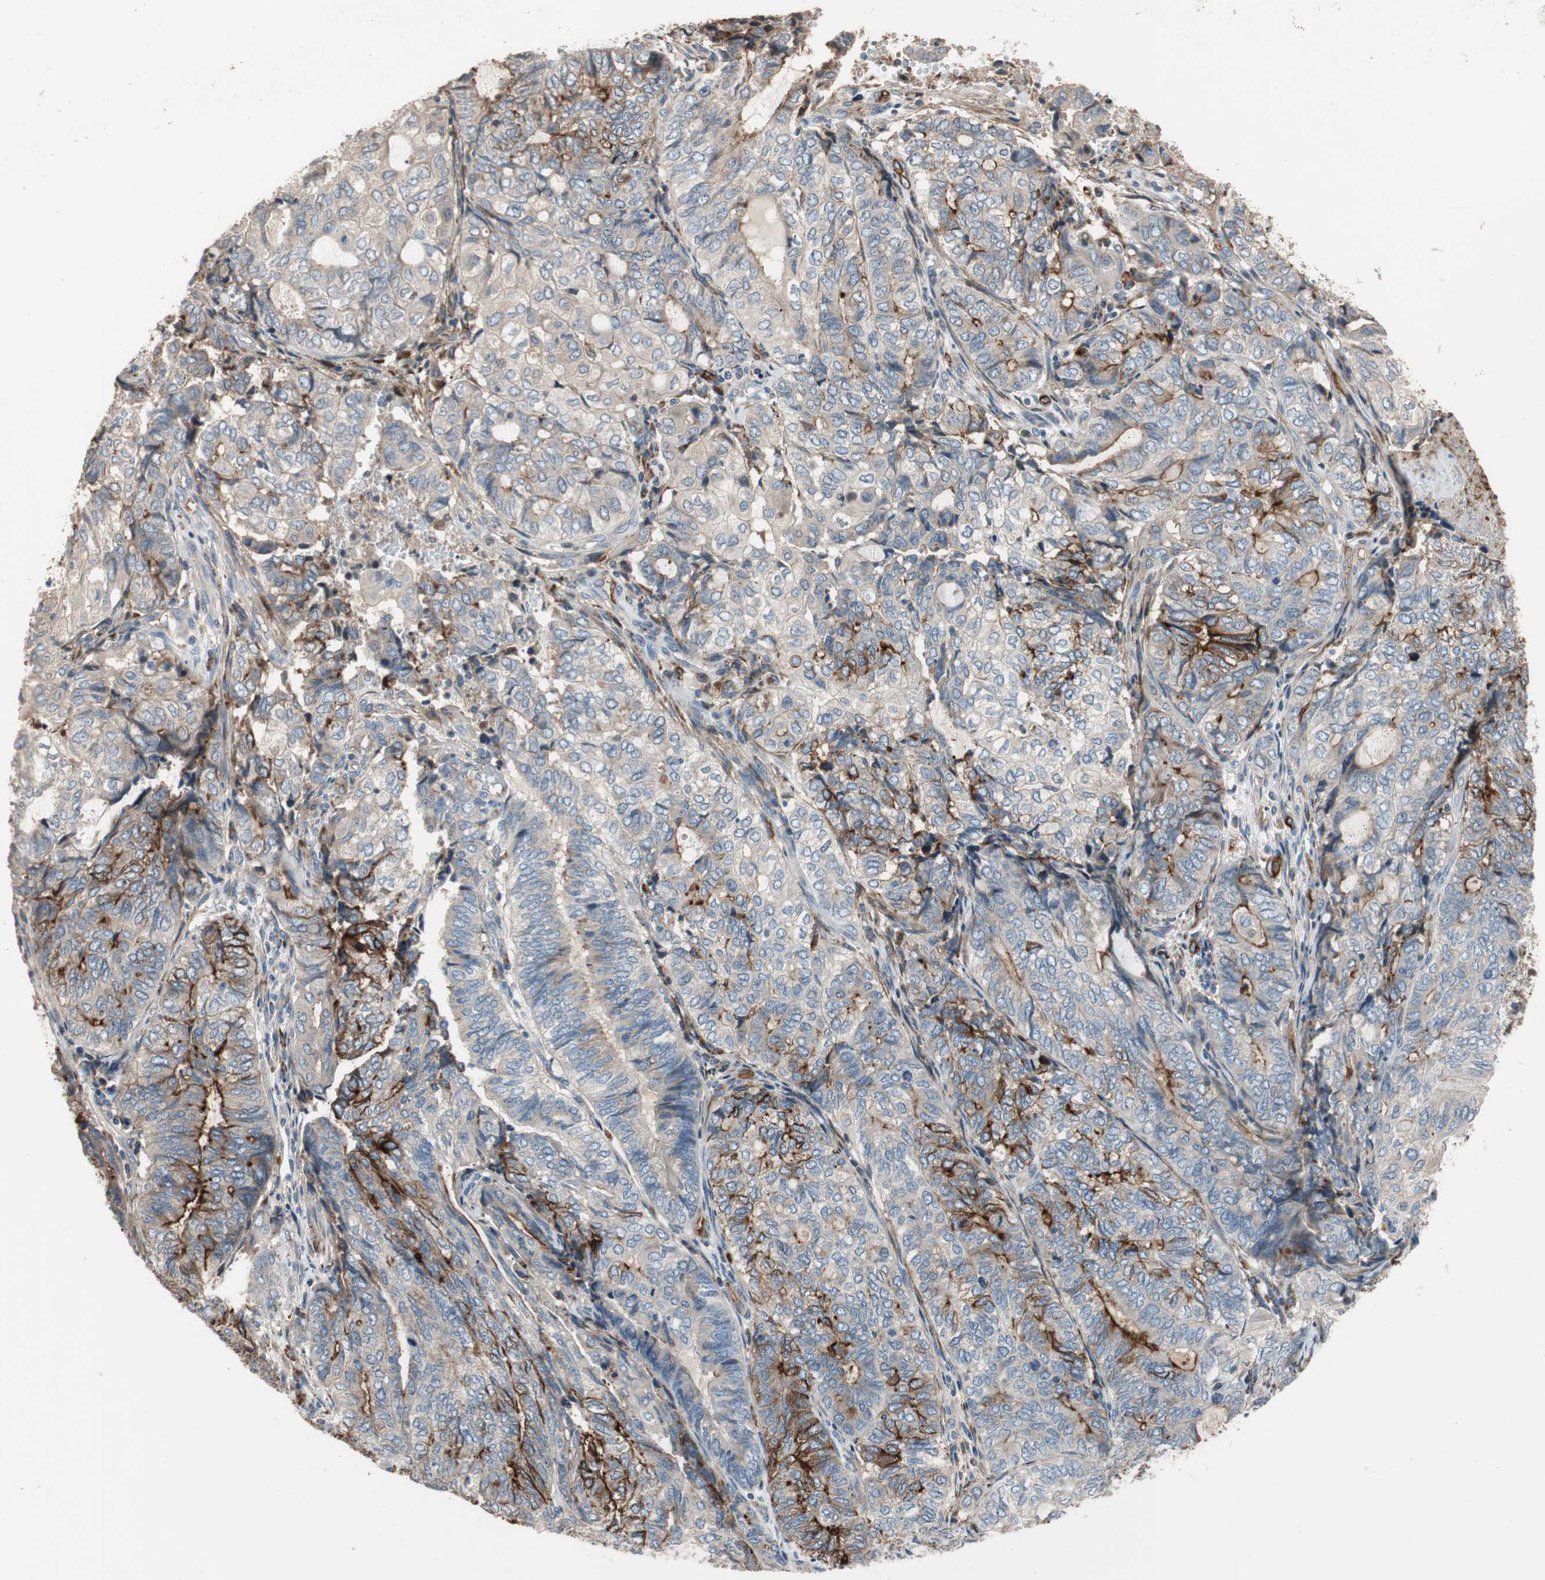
{"staining": {"intensity": "moderate", "quantity": "25%-75%", "location": "cytoplasmic/membranous"}, "tissue": "endometrial cancer", "cell_type": "Tumor cells", "image_type": "cancer", "snomed": [{"axis": "morphology", "description": "Adenocarcinoma, NOS"}, {"axis": "topography", "description": "Uterus"}, {"axis": "topography", "description": "Endometrium"}], "caption": "About 25%-75% of tumor cells in endometrial adenocarcinoma reveal moderate cytoplasmic/membranous protein expression as visualized by brown immunohistochemical staining.", "gene": "ALPL", "patient": {"sex": "female", "age": 70}}